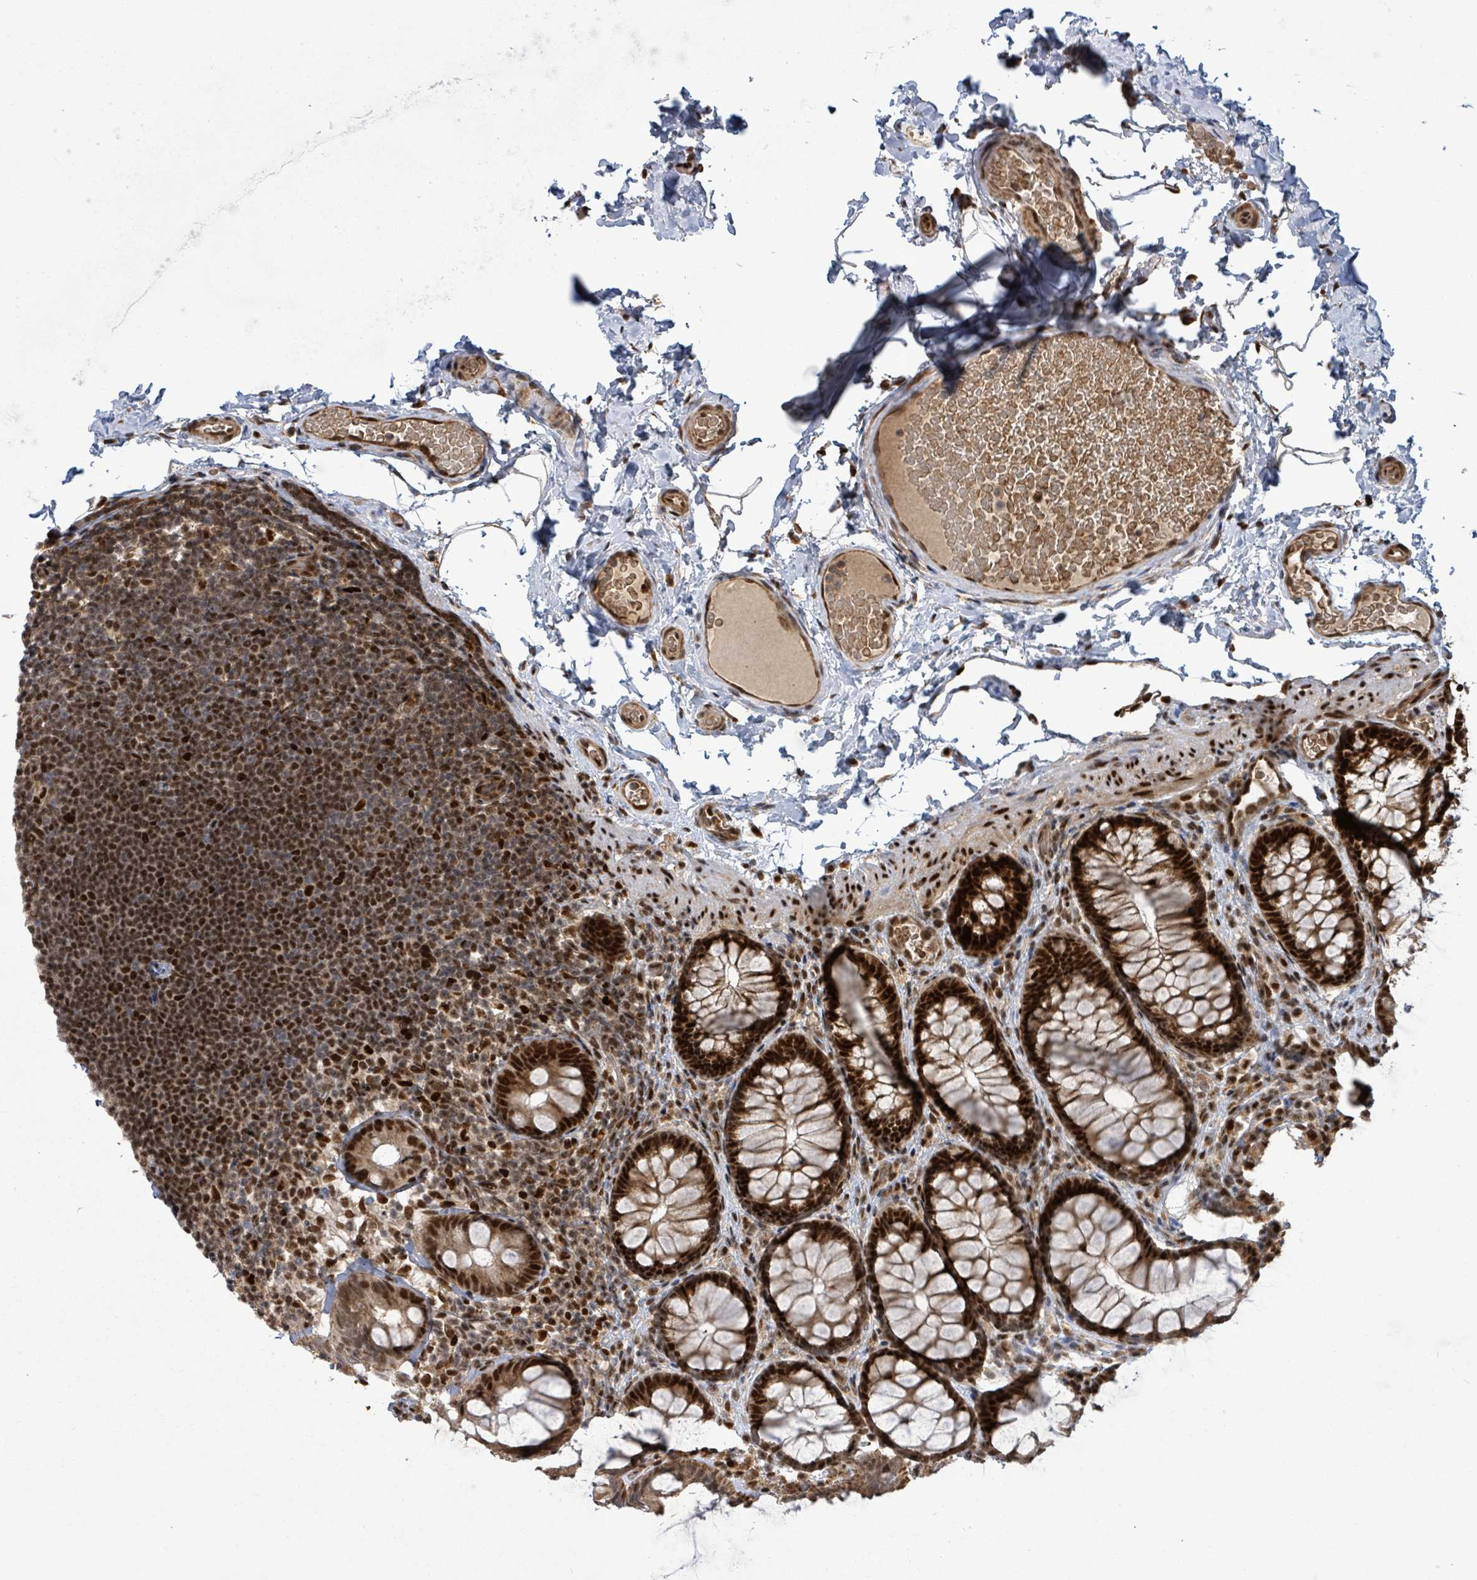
{"staining": {"intensity": "strong", "quantity": ">75%", "location": "cytoplasmic/membranous,nuclear"}, "tissue": "colon", "cell_type": "Endothelial cells", "image_type": "normal", "snomed": [{"axis": "morphology", "description": "Normal tissue, NOS"}, {"axis": "topography", "description": "Colon"}], "caption": "Immunohistochemical staining of unremarkable human colon exhibits strong cytoplasmic/membranous,nuclear protein positivity in about >75% of endothelial cells. Ihc stains the protein of interest in brown and the nuclei are stained blue.", "gene": "PATZ1", "patient": {"sex": "male", "age": 46}}